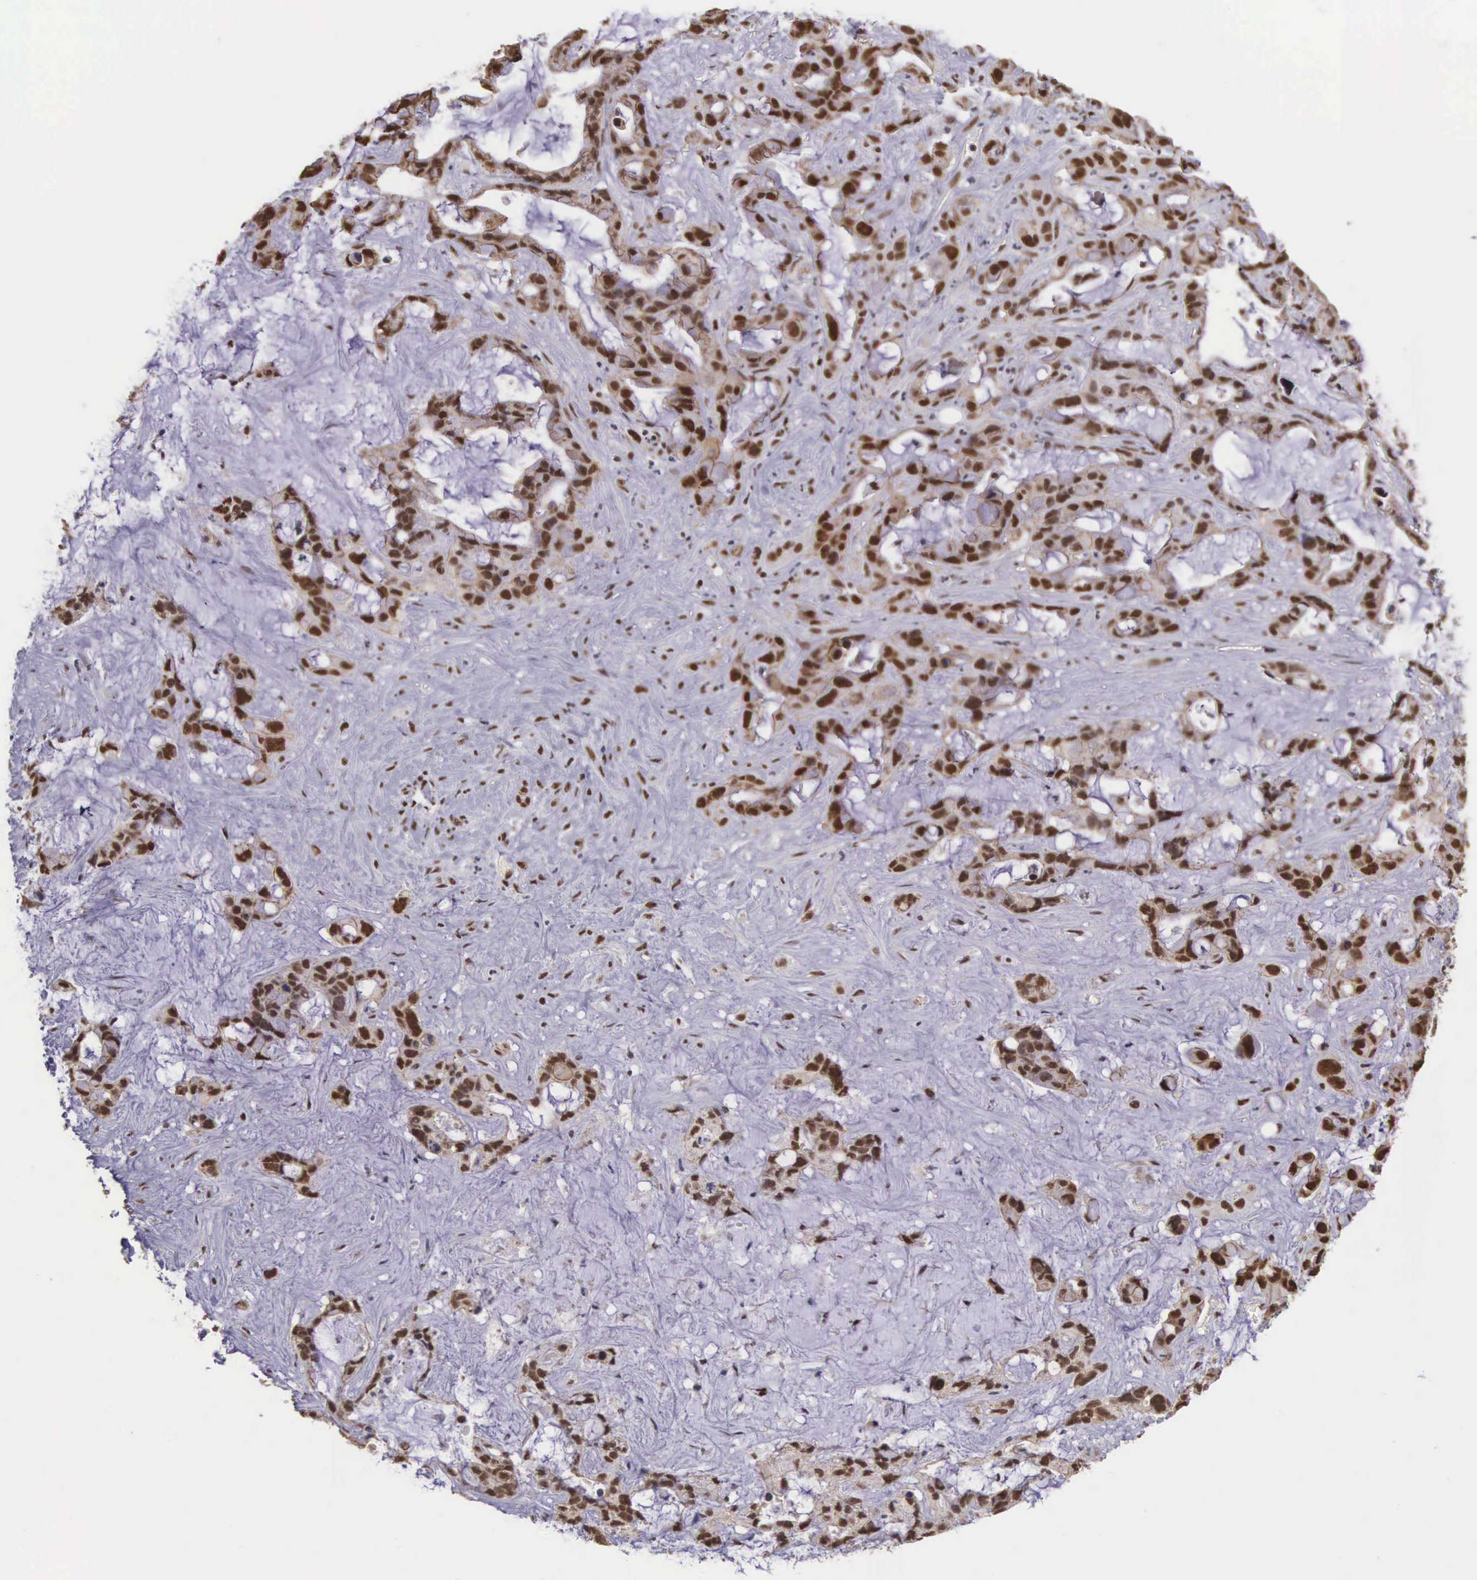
{"staining": {"intensity": "strong", "quantity": ">75%", "location": "cytoplasmic/membranous,nuclear"}, "tissue": "liver cancer", "cell_type": "Tumor cells", "image_type": "cancer", "snomed": [{"axis": "morphology", "description": "Cholangiocarcinoma"}, {"axis": "topography", "description": "Liver"}], "caption": "Approximately >75% of tumor cells in liver cancer (cholangiocarcinoma) exhibit strong cytoplasmic/membranous and nuclear protein staining as visualized by brown immunohistochemical staining.", "gene": "POLR2F", "patient": {"sex": "female", "age": 65}}